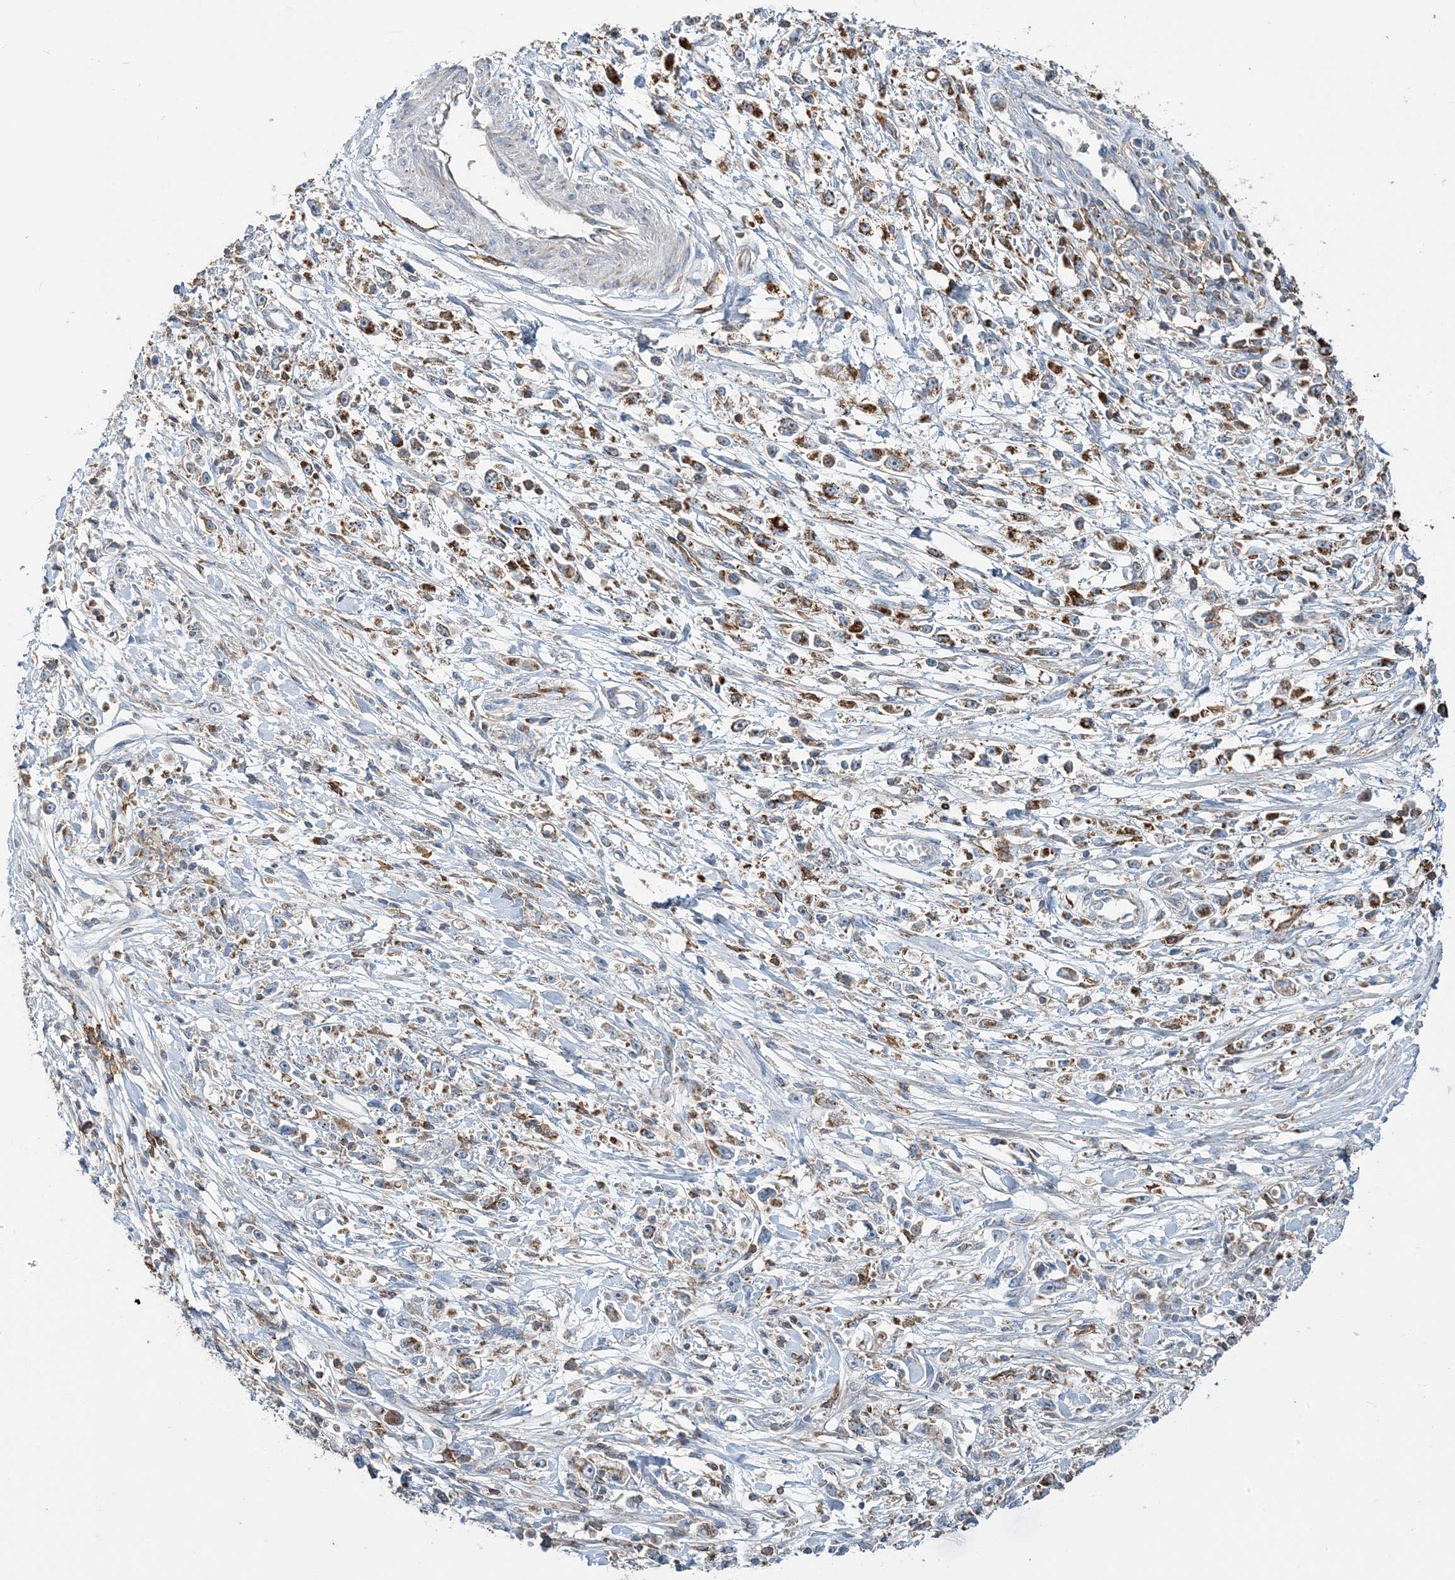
{"staining": {"intensity": "moderate", "quantity": "25%-75%", "location": "cytoplasmic/membranous"}, "tissue": "stomach cancer", "cell_type": "Tumor cells", "image_type": "cancer", "snomed": [{"axis": "morphology", "description": "Adenocarcinoma, NOS"}, {"axis": "topography", "description": "Stomach"}], "caption": "Tumor cells reveal medium levels of moderate cytoplasmic/membranous expression in about 25%-75% of cells in human stomach cancer (adenocarcinoma).", "gene": "TMLHE", "patient": {"sex": "female", "age": 59}}